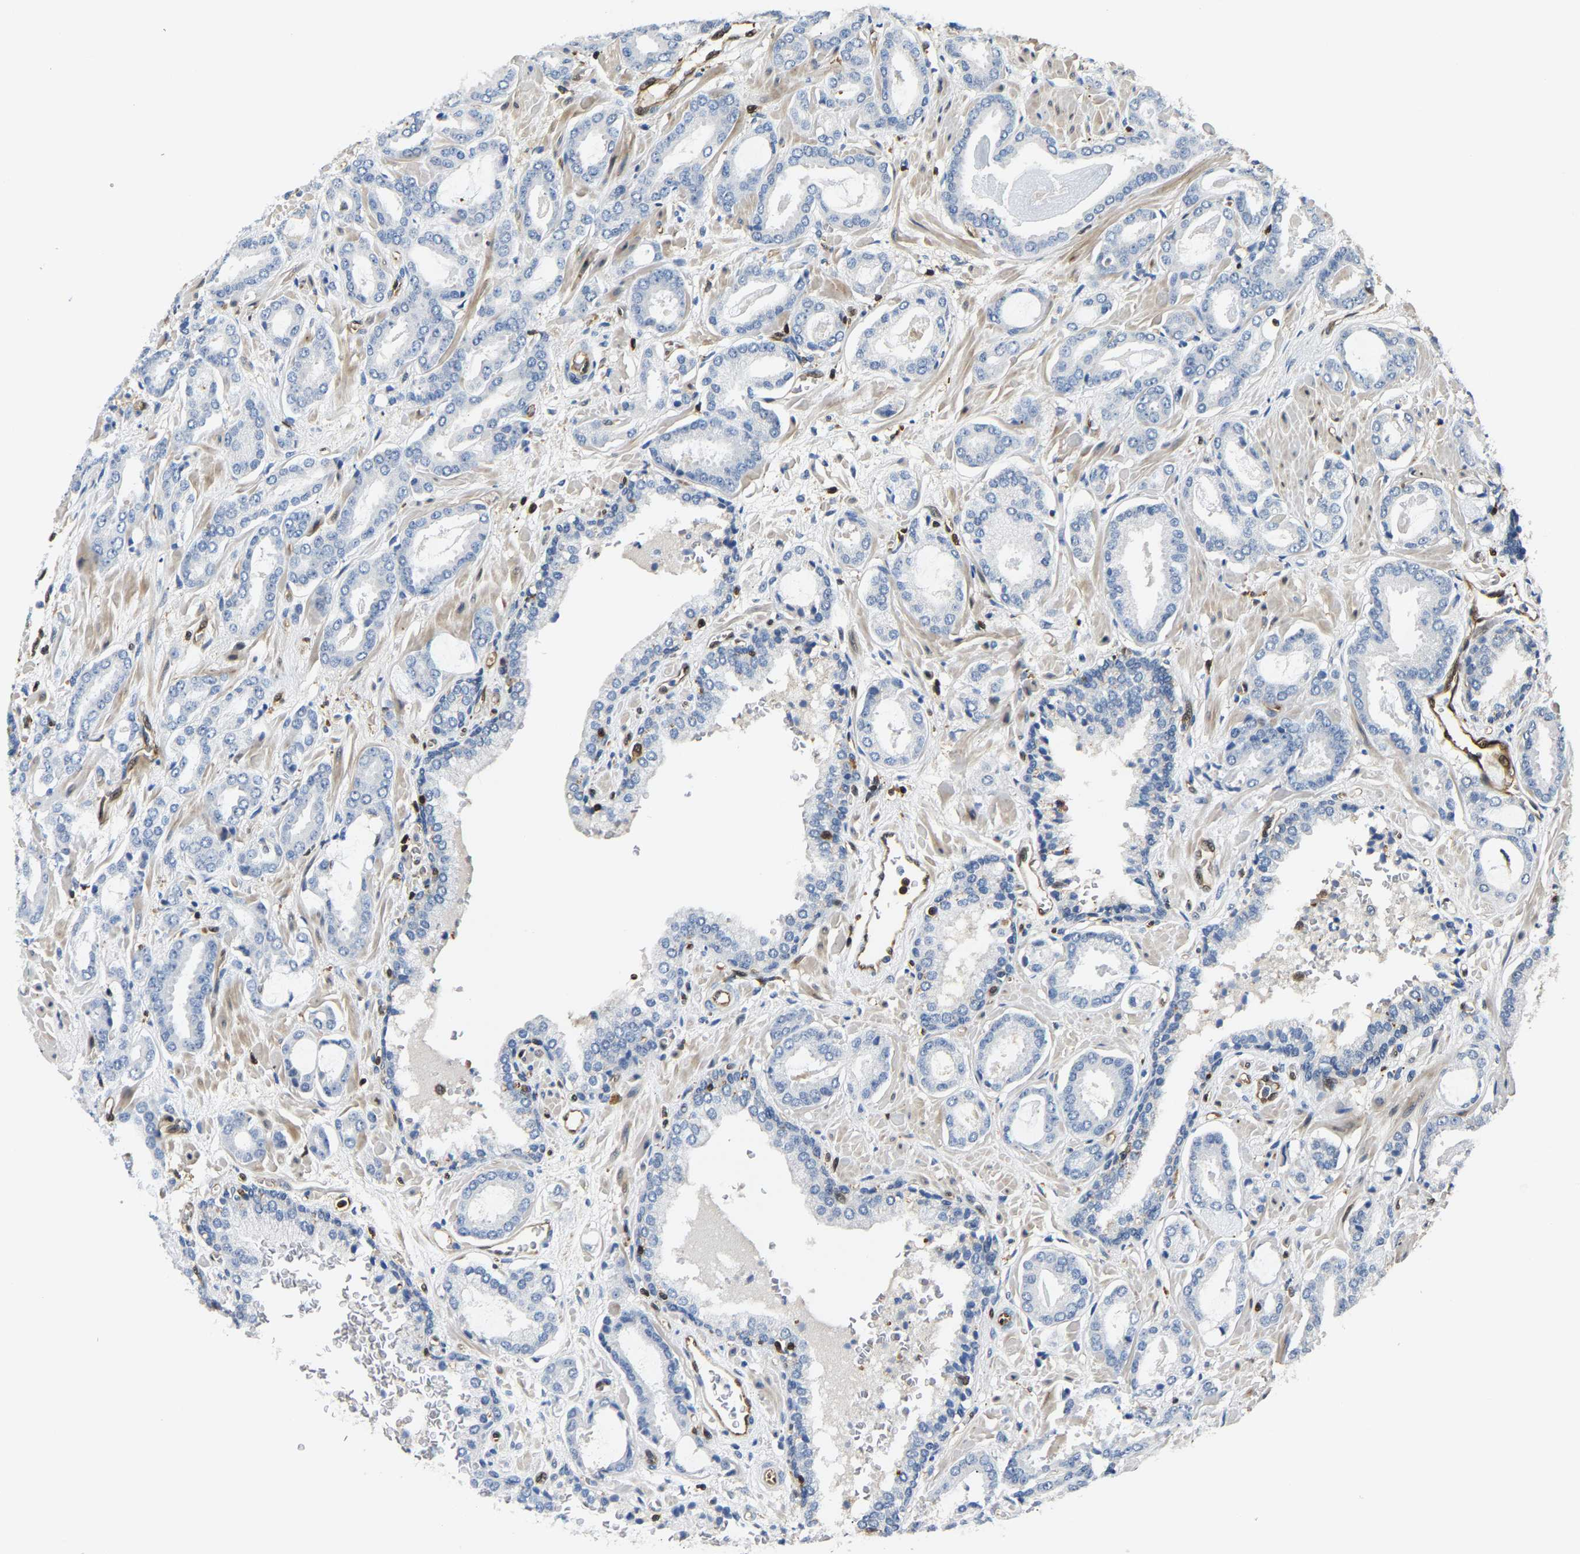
{"staining": {"intensity": "negative", "quantity": "none", "location": "none"}, "tissue": "prostate cancer", "cell_type": "Tumor cells", "image_type": "cancer", "snomed": [{"axis": "morphology", "description": "Adenocarcinoma, Low grade"}, {"axis": "topography", "description": "Prostate"}], "caption": "There is no significant positivity in tumor cells of prostate cancer.", "gene": "GIMAP7", "patient": {"sex": "male", "age": 53}}